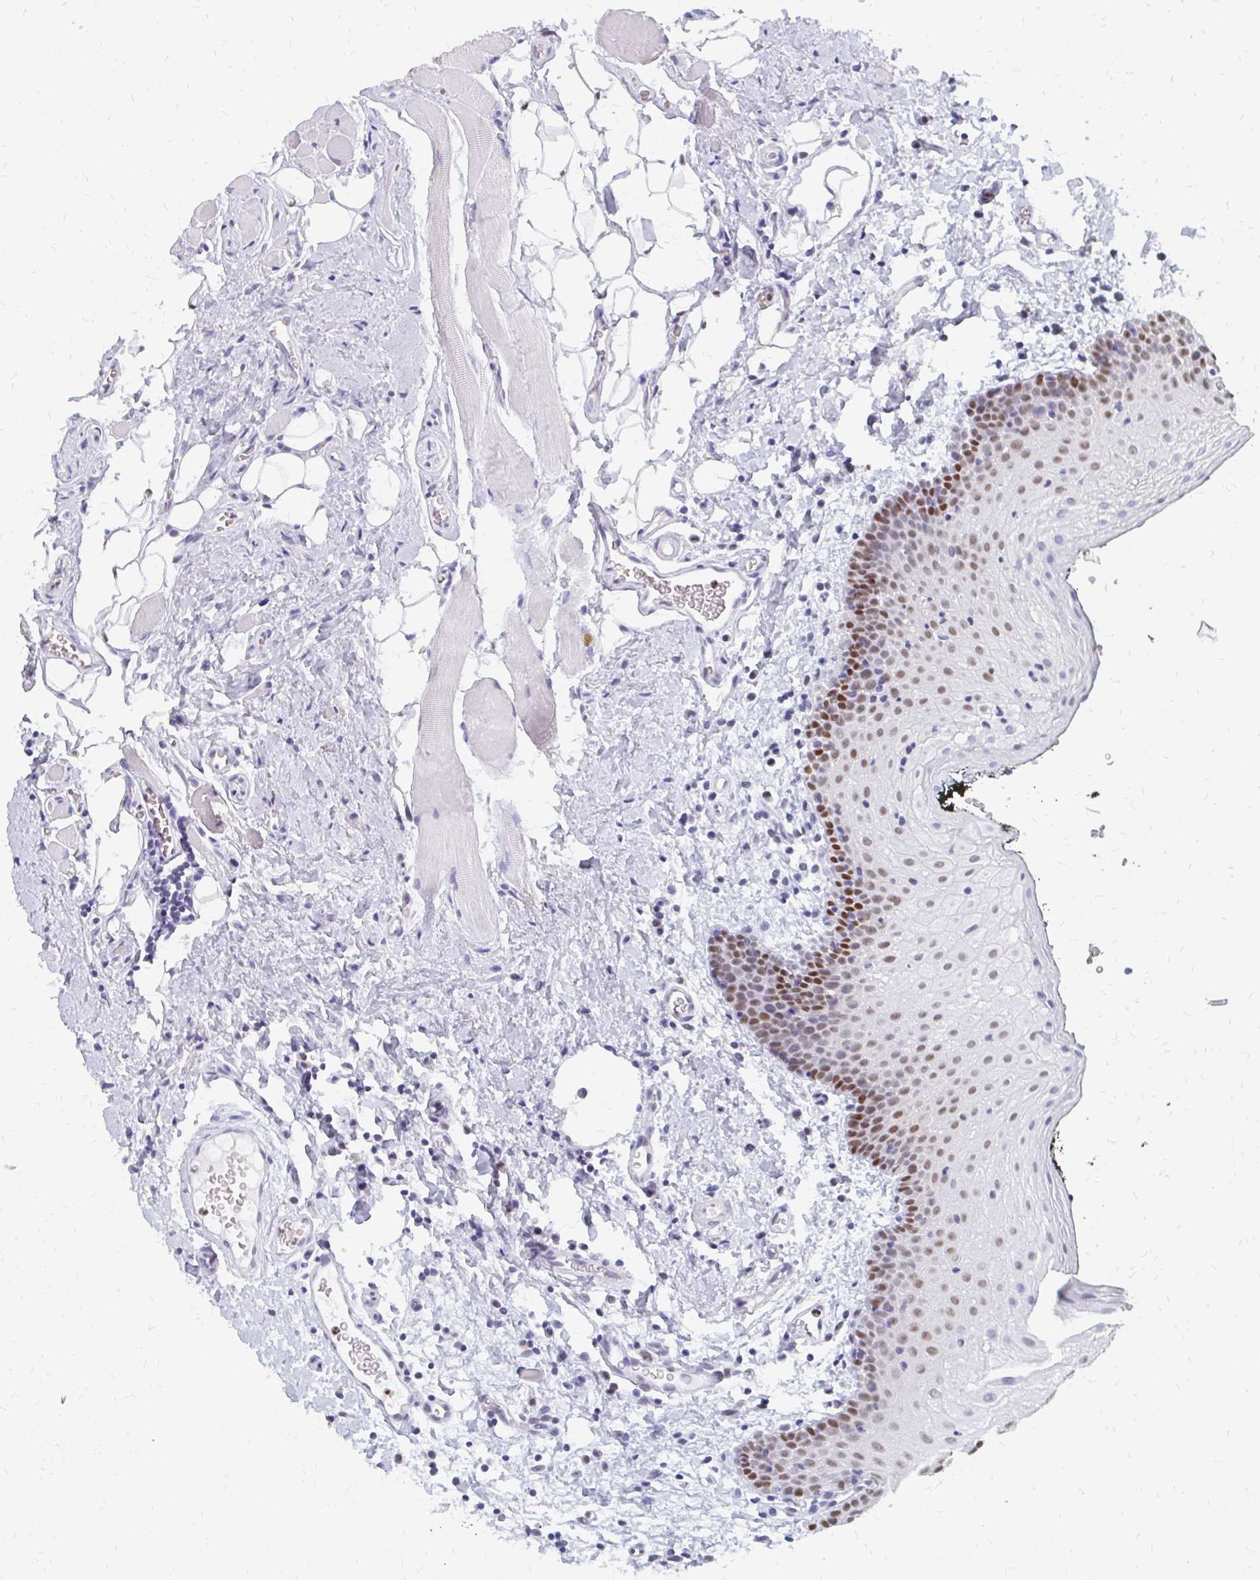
{"staining": {"intensity": "moderate", "quantity": ">75%", "location": "nuclear"}, "tissue": "oral mucosa", "cell_type": "Squamous epithelial cells", "image_type": "normal", "snomed": [{"axis": "morphology", "description": "Normal tissue, NOS"}, {"axis": "morphology", "description": "Squamous cell carcinoma, NOS"}, {"axis": "topography", "description": "Oral tissue"}, {"axis": "topography", "description": "Head-Neck"}], "caption": "Immunohistochemical staining of unremarkable oral mucosa exhibits moderate nuclear protein expression in approximately >75% of squamous epithelial cells.", "gene": "PLK3", "patient": {"sex": "male", "age": 58}}